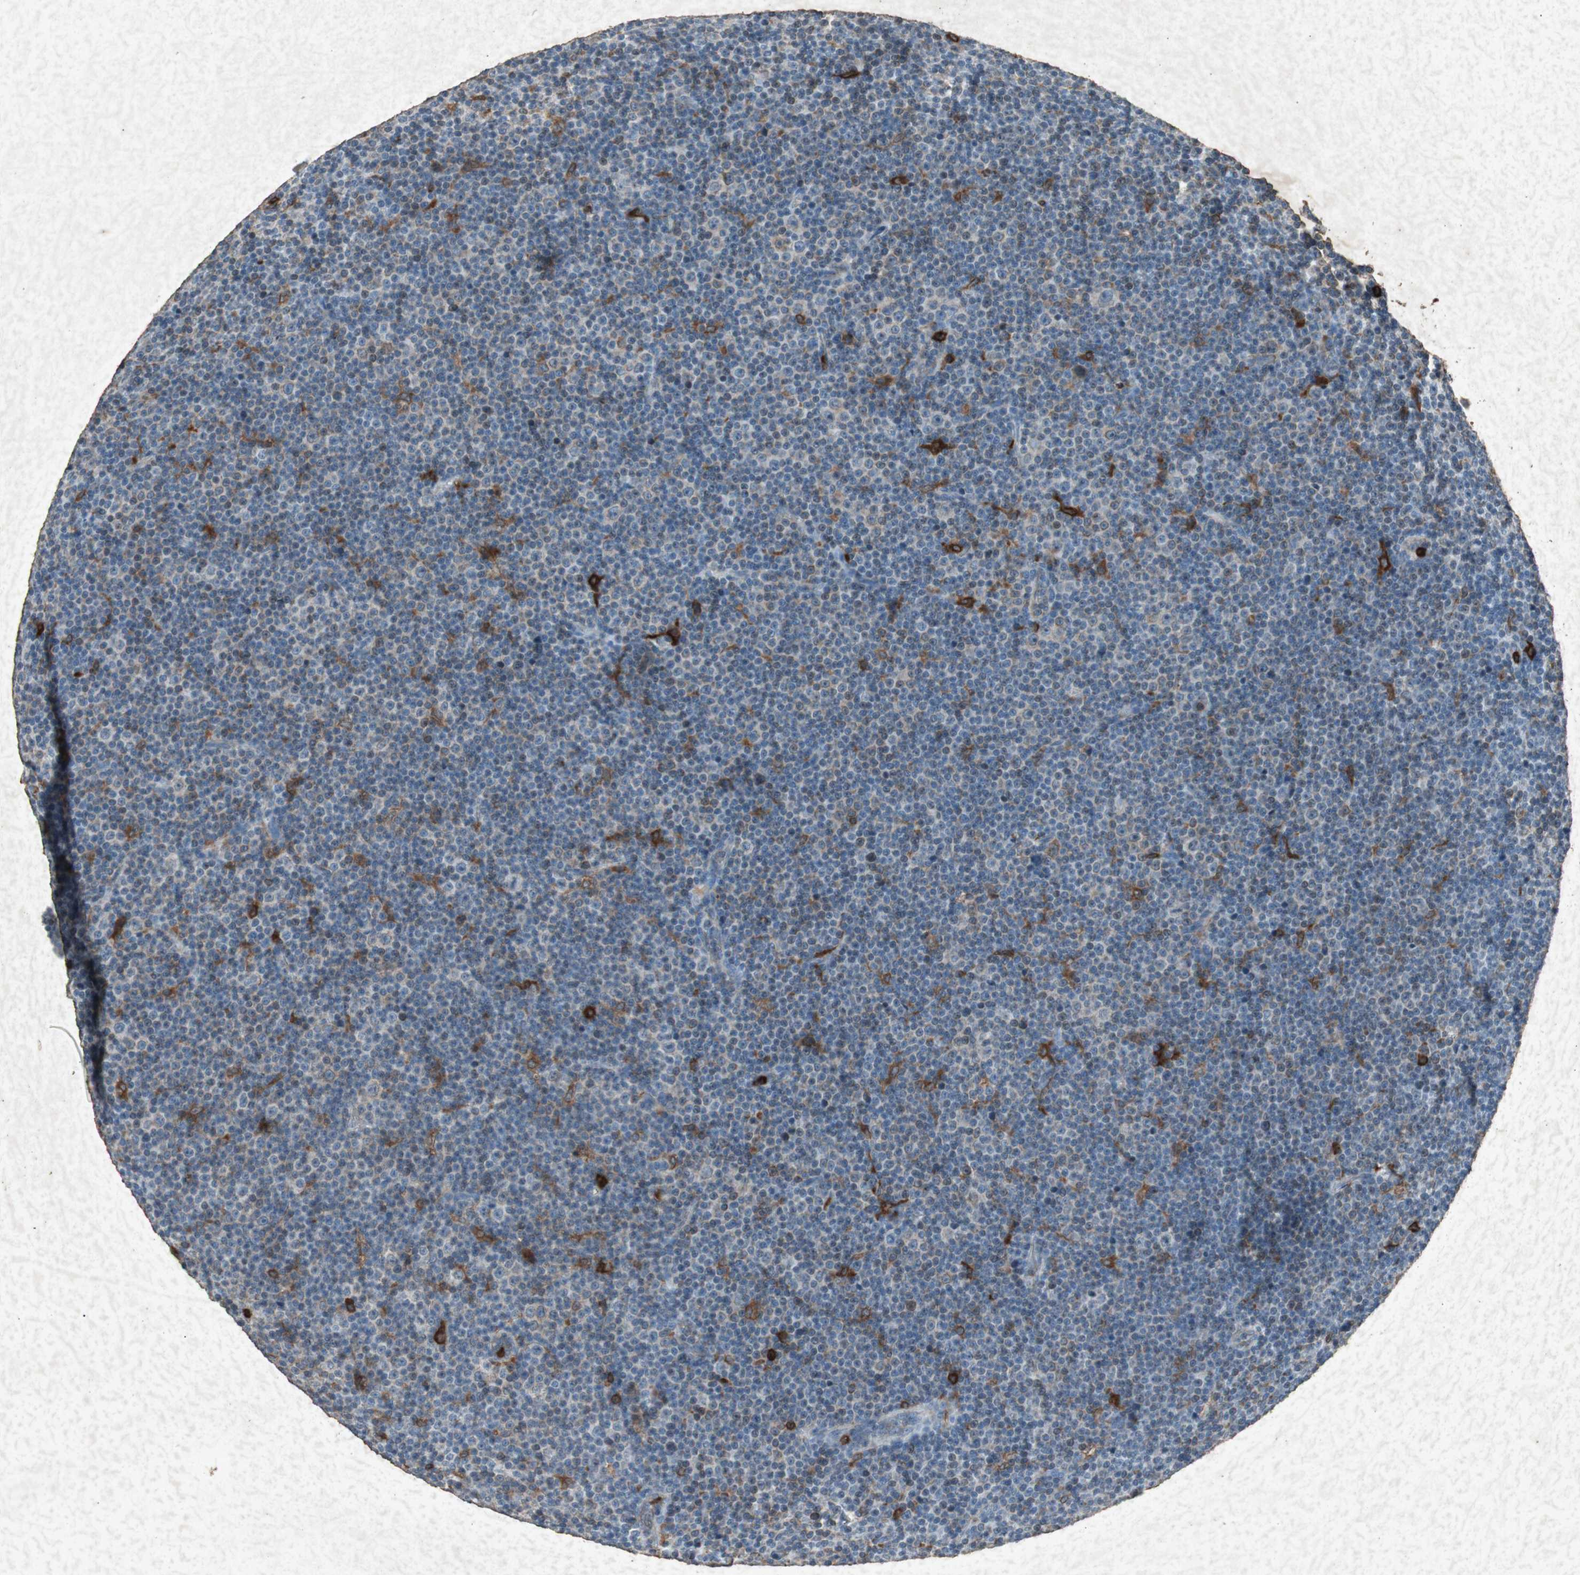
{"staining": {"intensity": "negative", "quantity": "none", "location": "none"}, "tissue": "lymphoma", "cell_type": "Tumor cells", "image_type": "cancer", "snomed": [{"axis": "morphology", "description": "Malignant lymphoma, non-Hodgkin's type, Low grade"}, {"axis": "topography", "description": "Lymph node"}], "caption": "Photomicrograph shows no significant protein positivity in tumor cells of malignant lymphoma, non-Hodgkin's type (low-grade). Nuclei are stained in blue.", "gene": "TYROBP", "patient": {"sex": "female", "age": 67}}